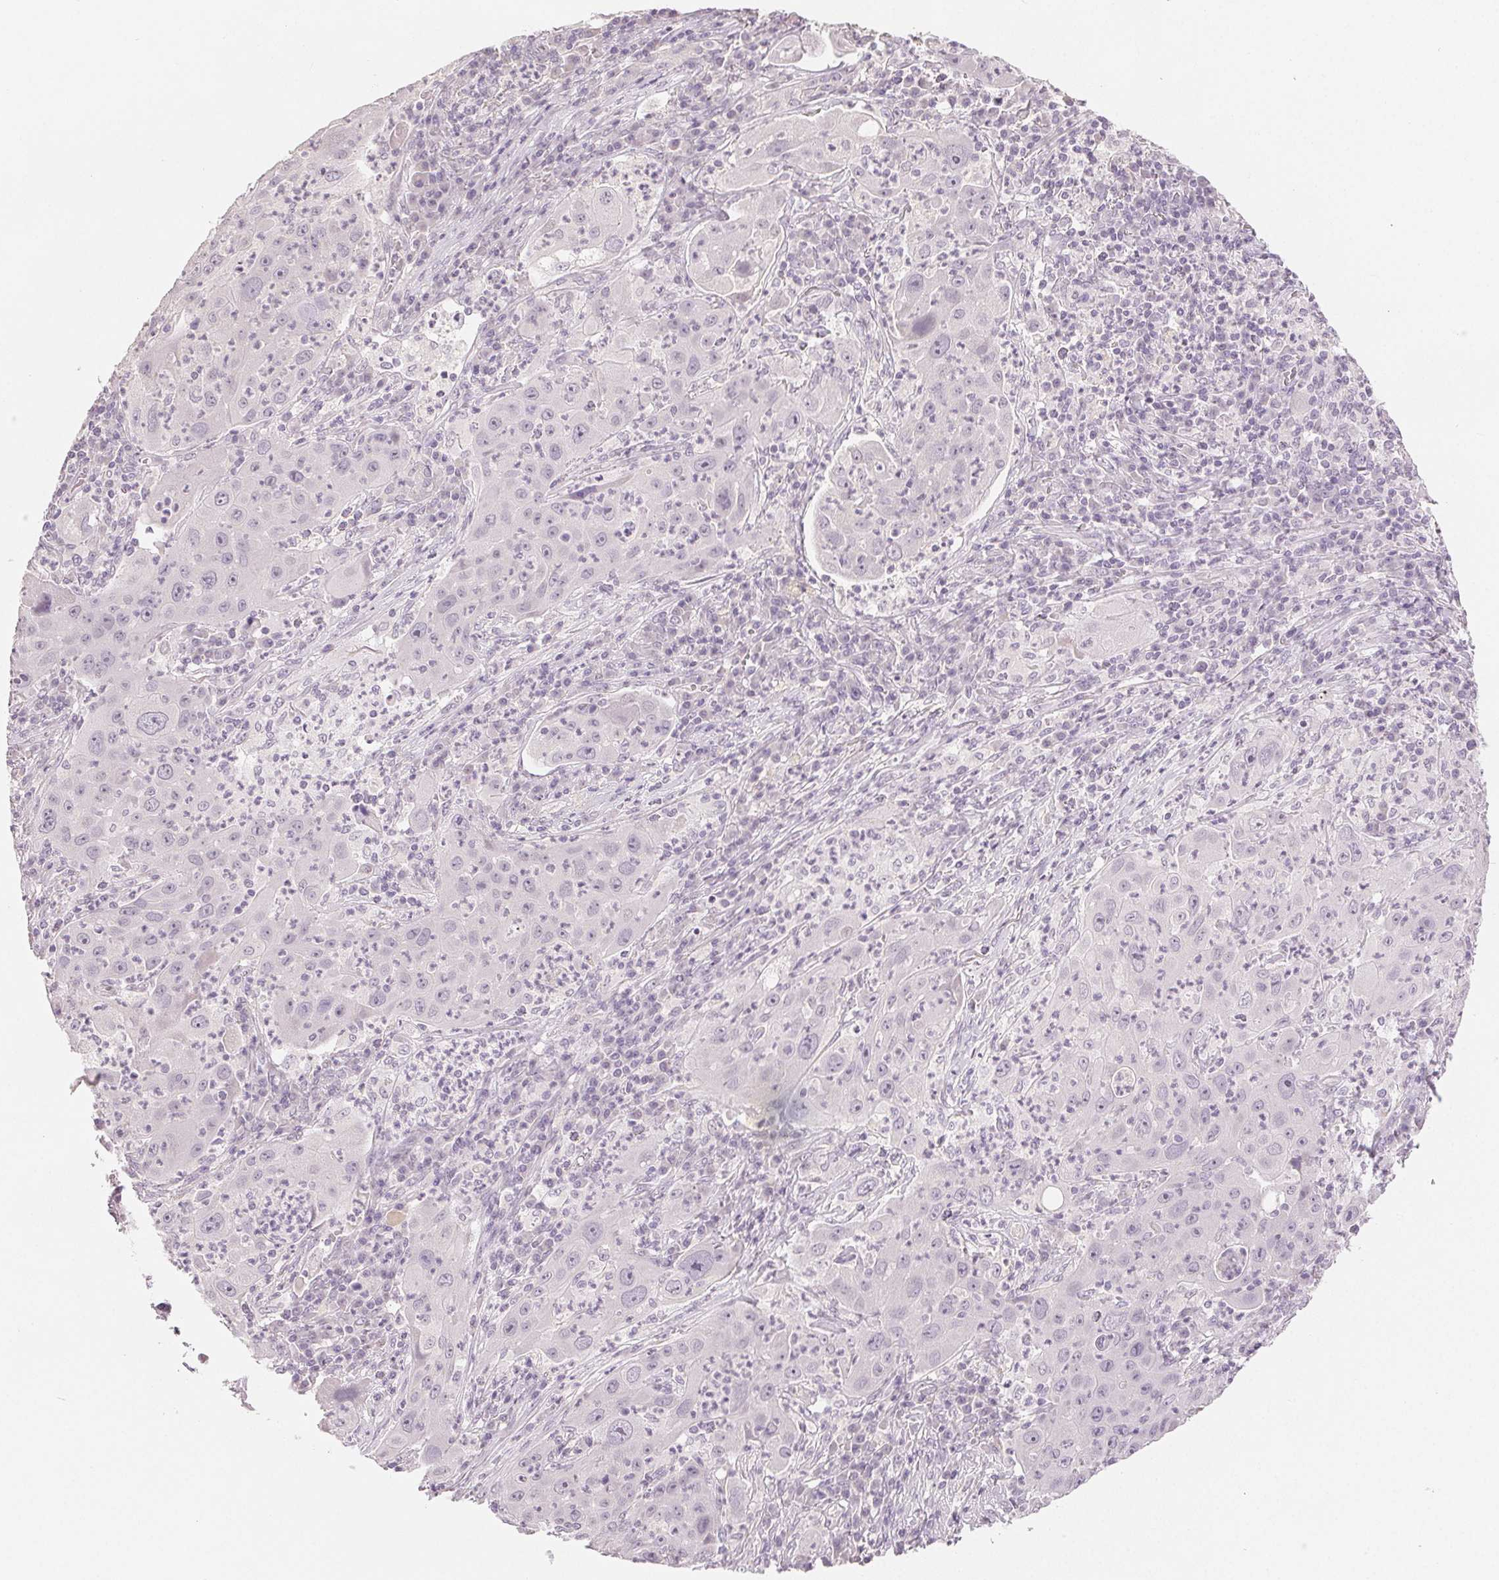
{"staining": {"intensity": "negative", "quantity": "none", "location": "none"}, "tissue": "lung cancer", "cell_type": "Tumor cells", "image_type": "cancer", "snomed": [{"axis": "morphology", "description": "Squamous cell carcinoma, NOS"}, {"axis": "topography", "description": "Lung"}], "caption": "A photomicrograph of lung cancer stained for a protein reveals no brown staining in tumor cells.", "gene": "SLC27A5", "patient": {"sex": "female", "age": 59}}